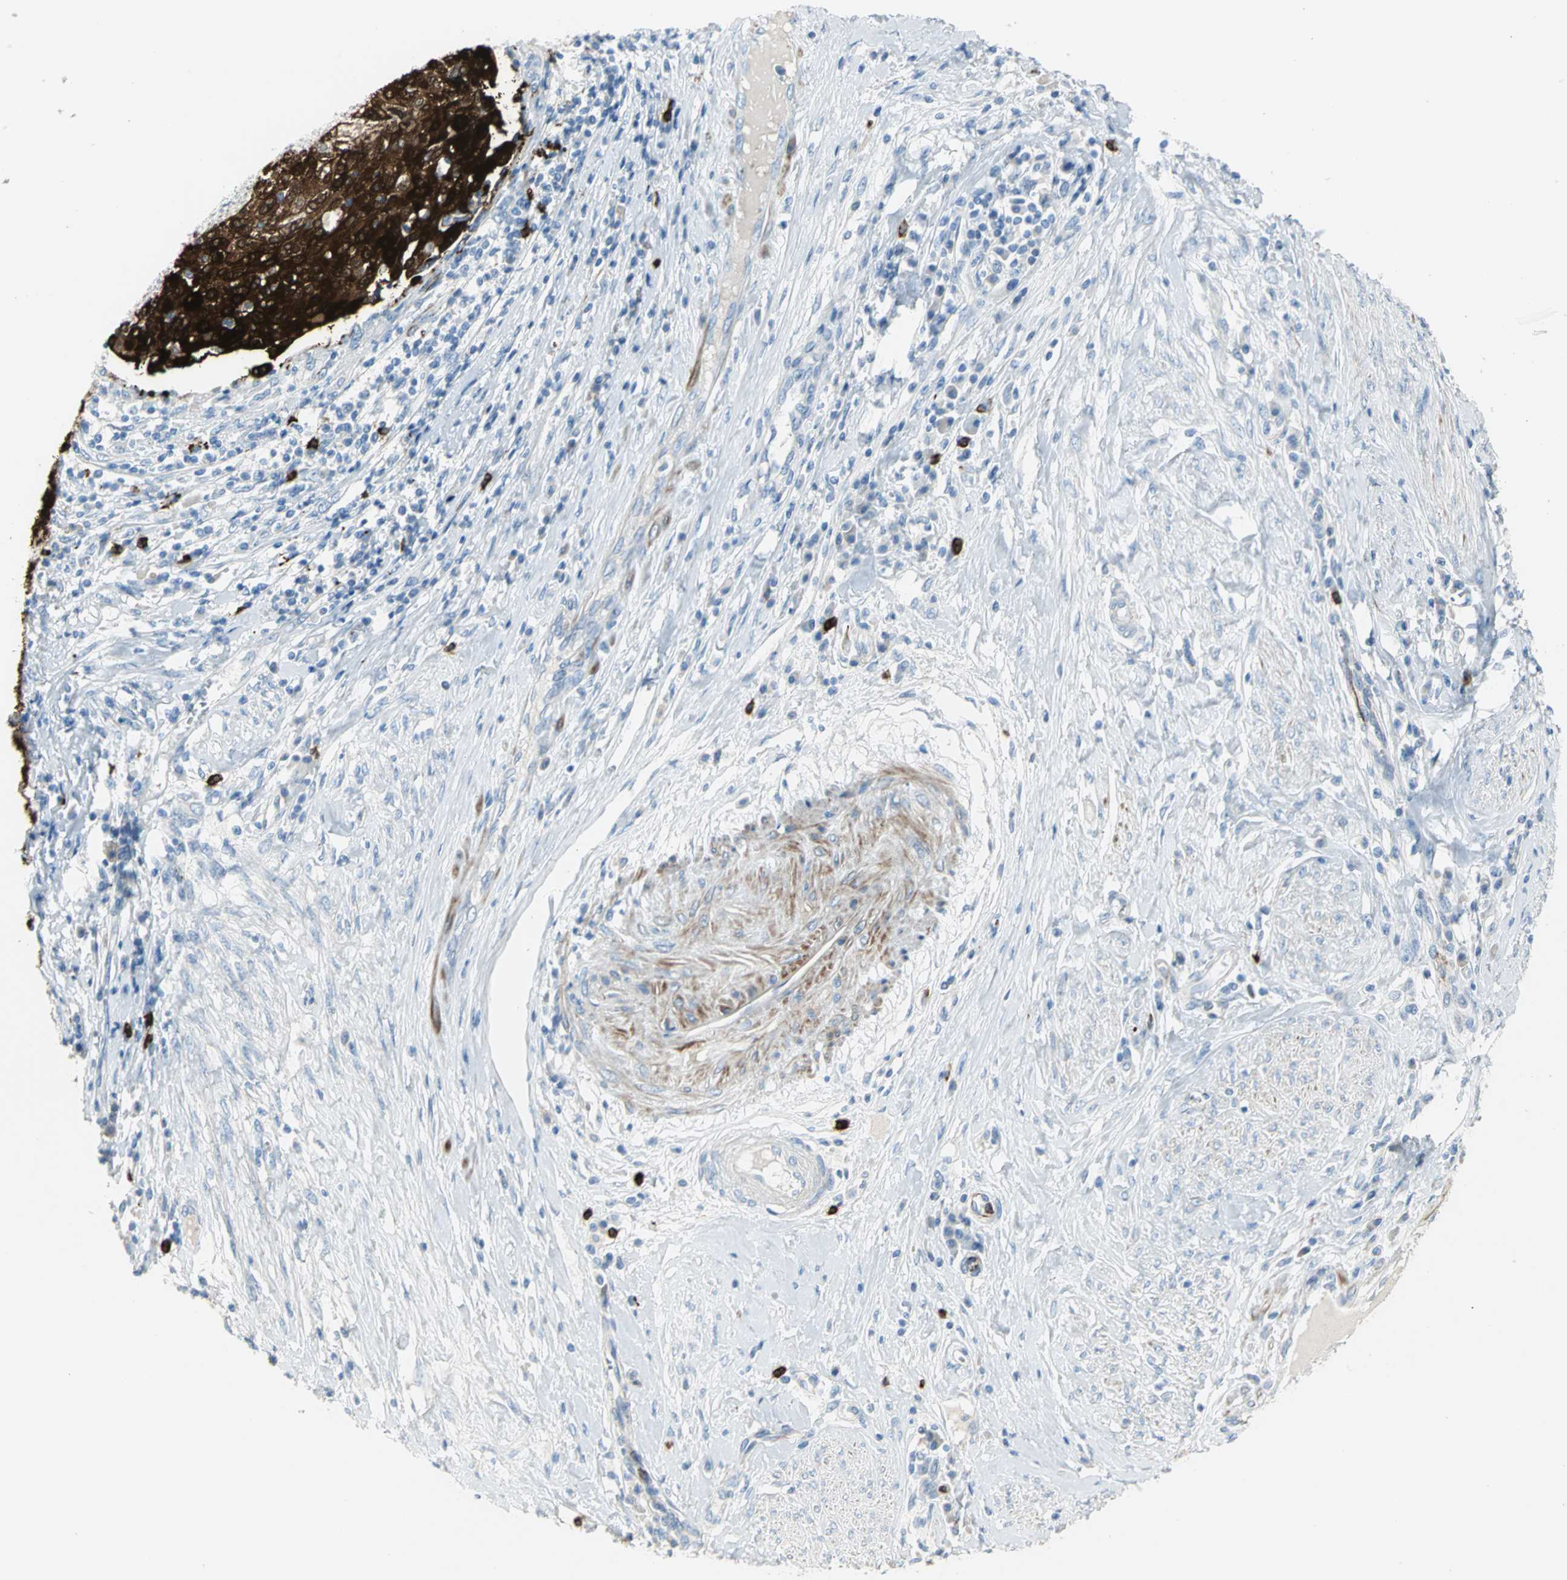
{"staining": {"intensity": "strong", "quantity": ">75%", "location": "cytoplasmic/membranous"}, "tissue": "cervical cancer", "cell_type": "Tumor cells", "image_type": "cancer", "snomed": [{"axis": "morphology", "description": "Squamous cell carcinoma, NOS"}, {"axis": "topography", "description": "Cervix"}], "caption": "Immunohistochemical staining of human cervical cancer displays strong cytoplasmic/membranous protein expression in about >75% of tumor cells. (IHC, brightfield microscopy, high magnification).", "gene": "ALOX15", "patient": {"sex": "female", "age": 40}}